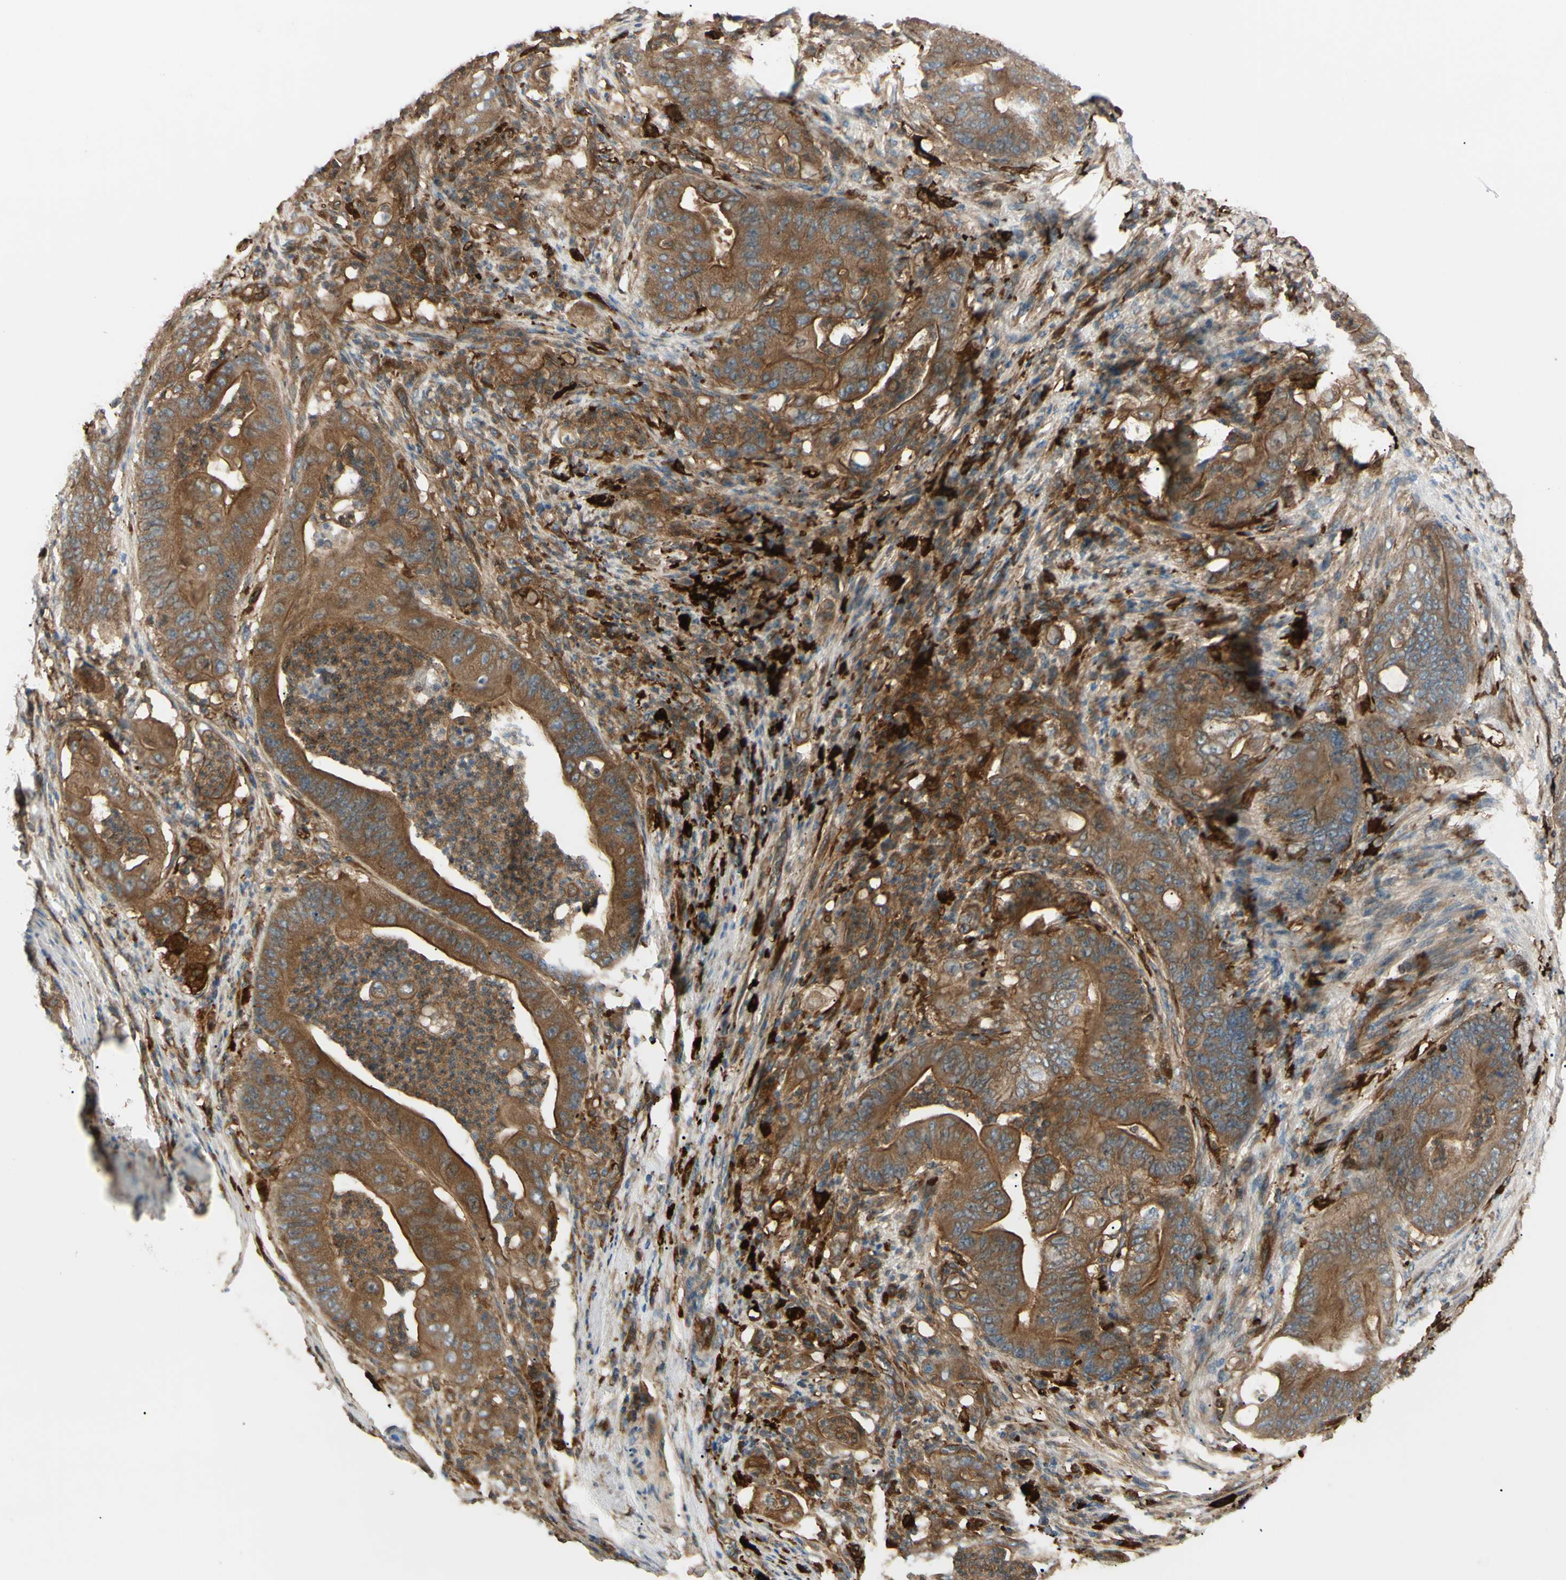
{"staining": {"intensity": "strong", "quantity": ">75%", "location": "cytoplasmic/membranous"}, "tissue": "stomach cancer", "cell_type": "Tumor cells", "image_type": "cancer", "snomed": [{"axis": "morphology", "description": "Adenocarcinoma, NOS"}, {"axis": "topography", "description": "Stomach"}], "caption": "A brown stain shows strong cytoplasmic/membranous staining of a protein in human stomach cancer tumor cells.", "gene": "PTPN12", "patient": {"sex": "female", "age": 73}}